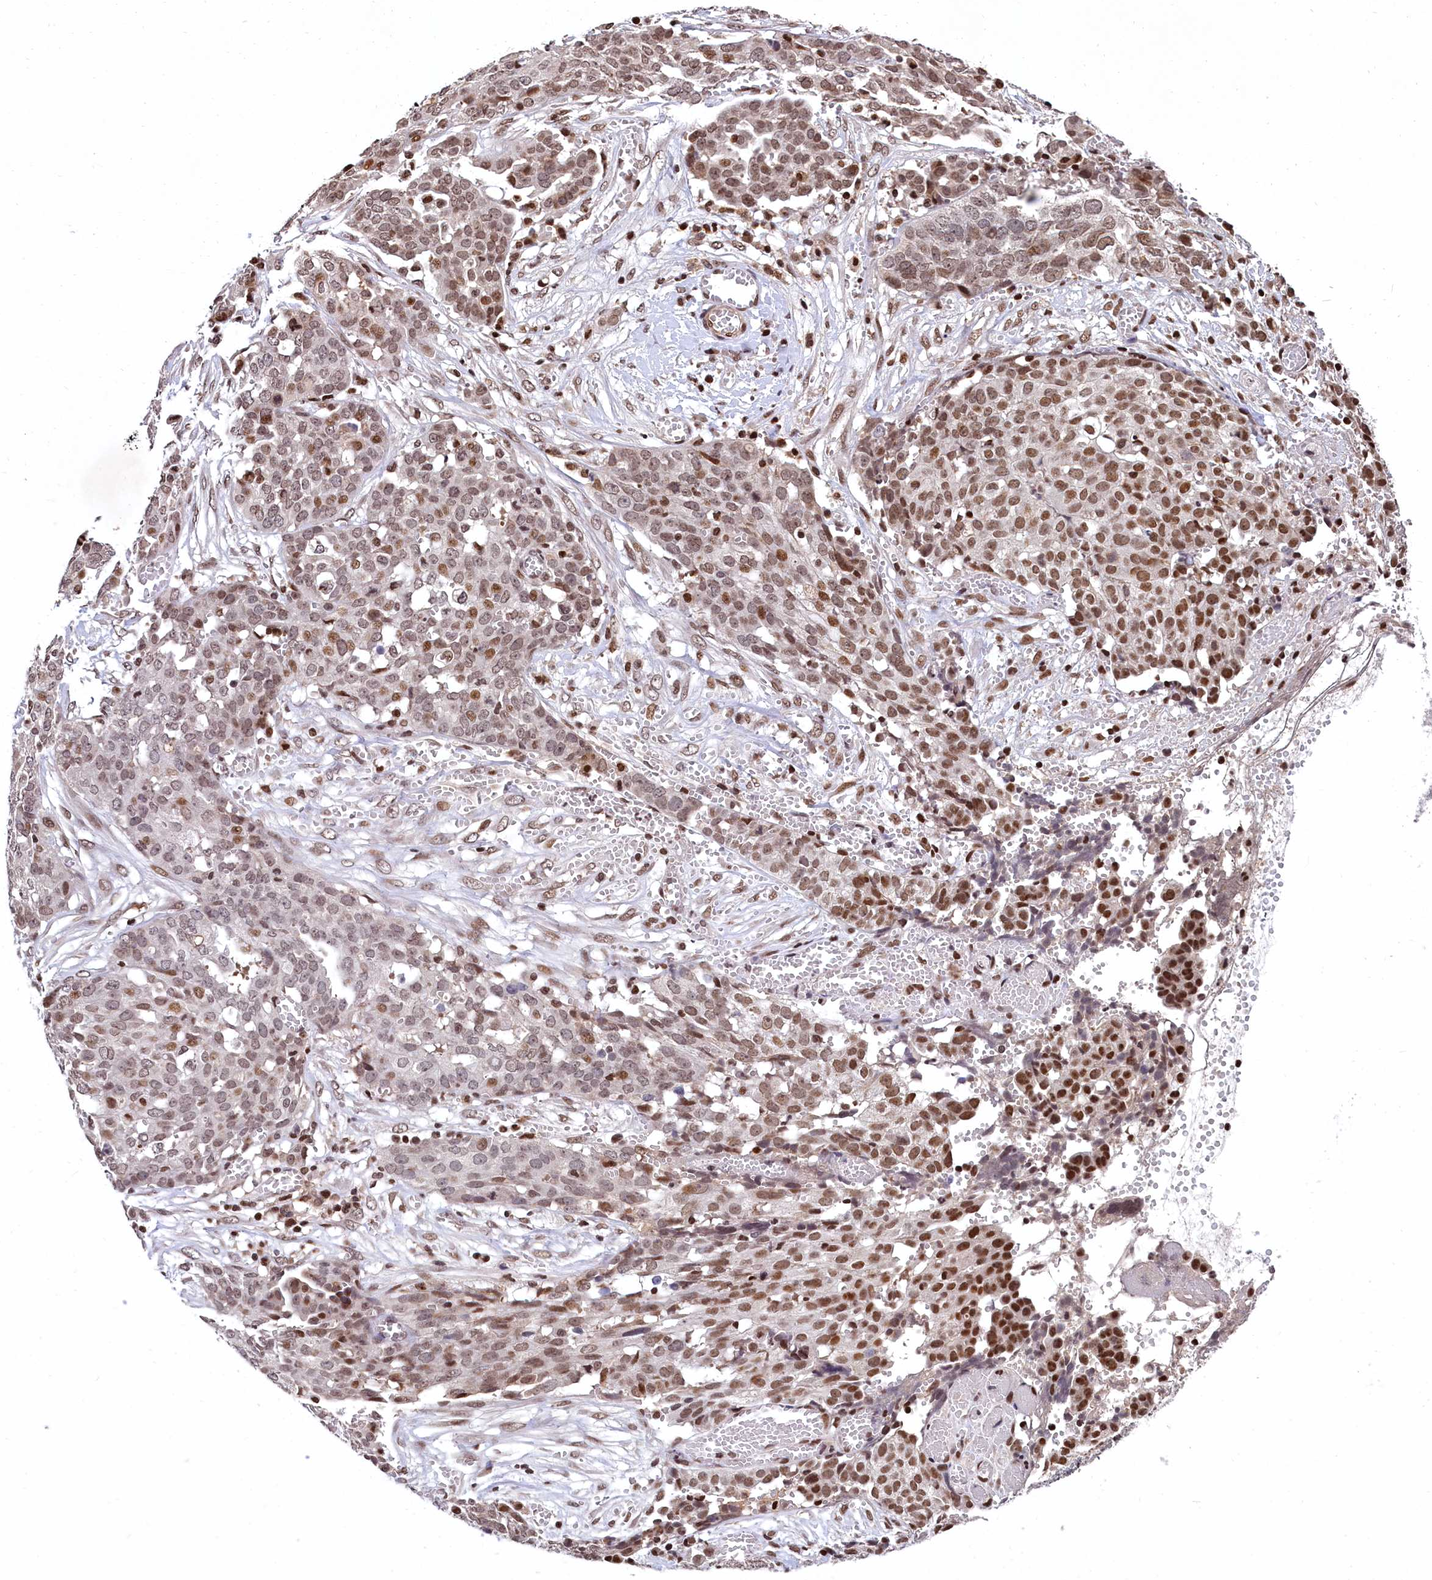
{"staining": {"intensity": "moderate", "quantity": ">75%", "location": "nuclear"}, "tissue": "ovarian cancer", "cell_type": "Tumor cells", "image_type": "cancer", "snomed": [{"axis": "morphology", "description": "Cystadenocarcinoma, serous, NOS"}, {"axis": "topography", "description": "Soft tissue"}, {"axis": "topography", "description": "Ovary"}], "caption": "Ovarian cancer (serous cystadenocarcinoma) stained with IHC exhibits moderate nuclear staining in approximately >75% of tumor cells.", "gene": "FAM217B", "patient": {"sex": "female", "age": 57}}